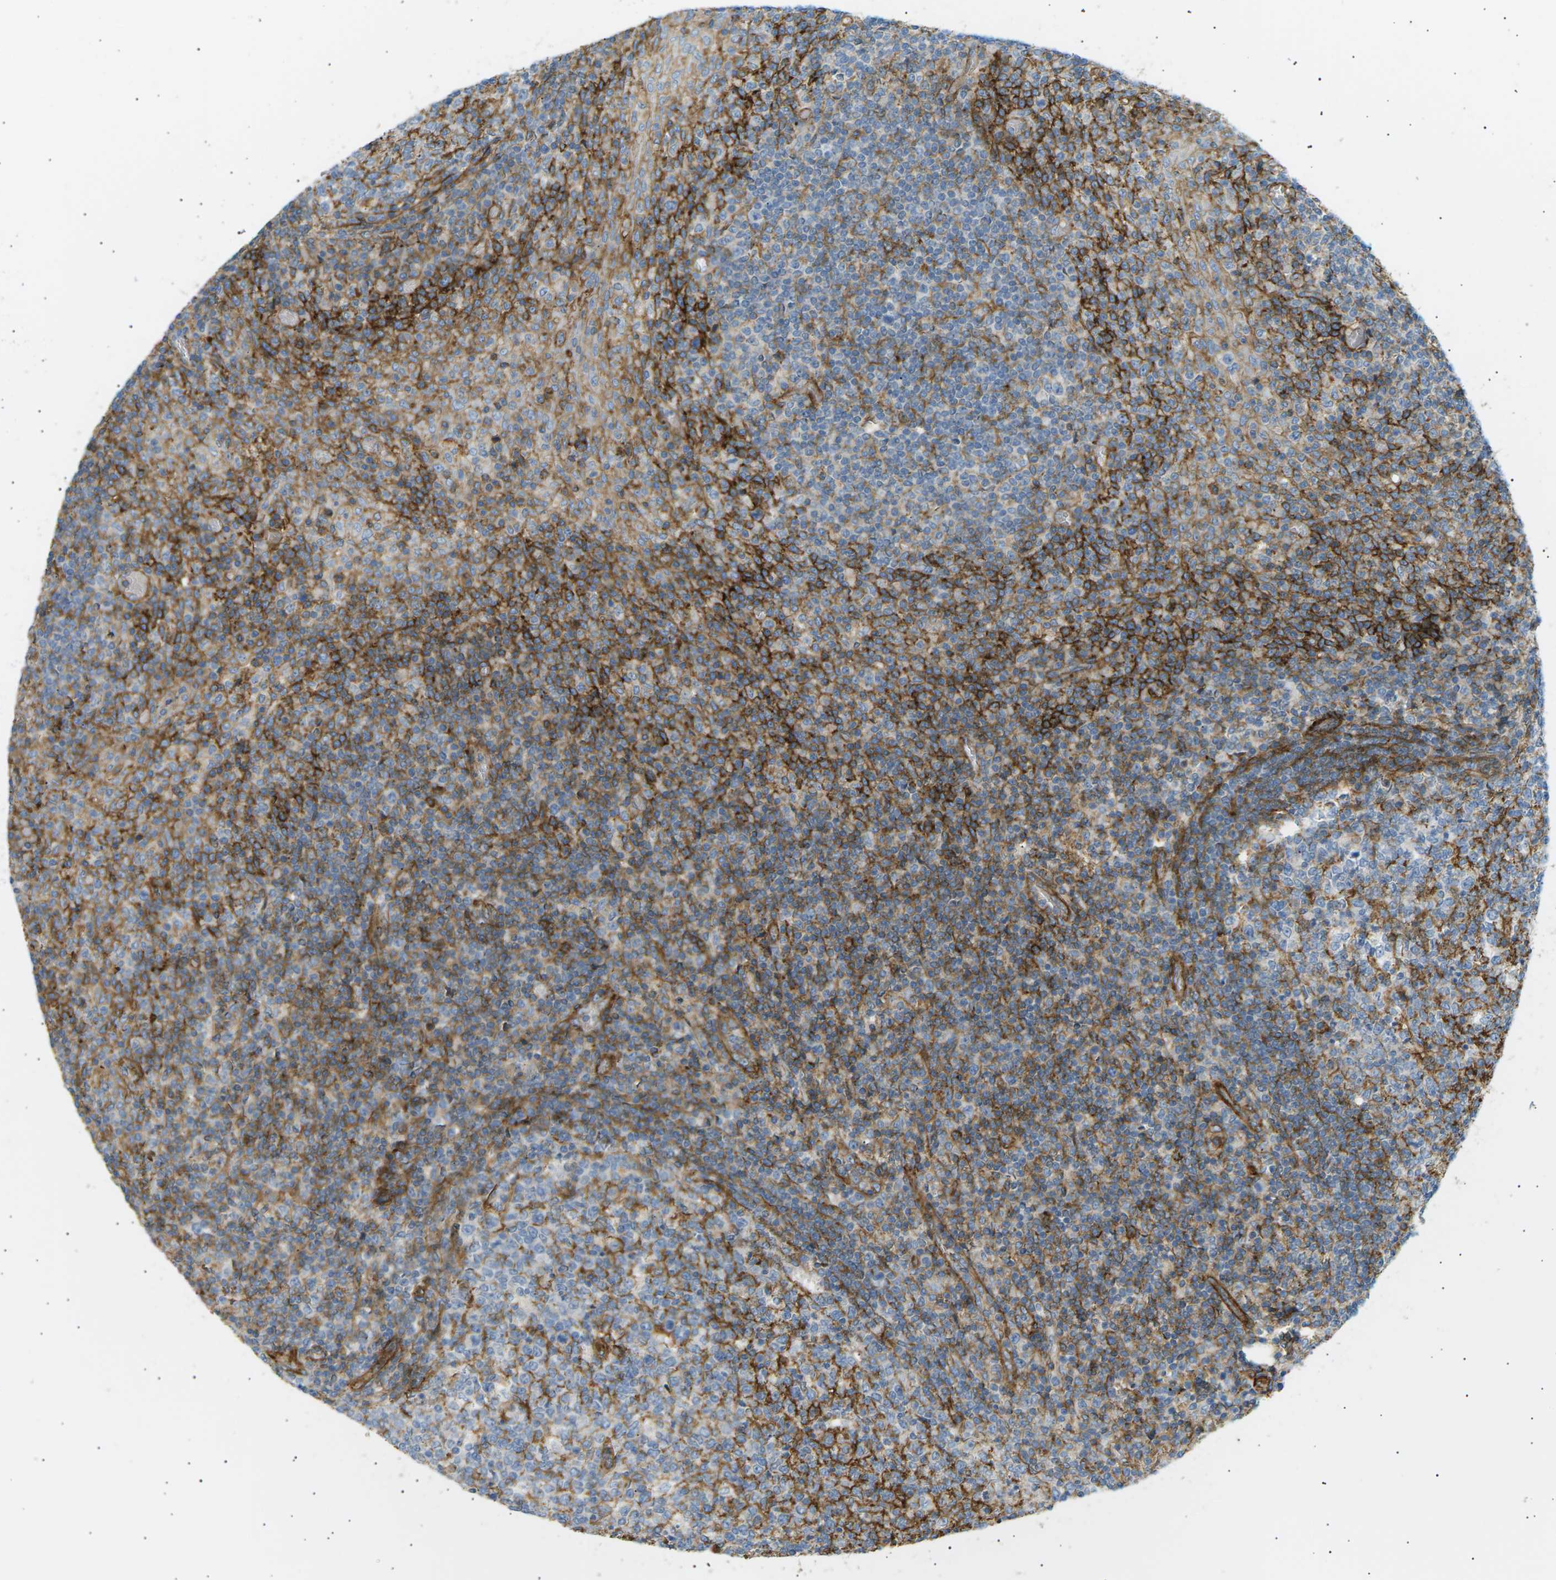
{"staining": {"intensity": "moderate", "quantity": "<25%", "location": "cytoplasmic/membranous"}, "tissue": "tonsil", "cell_type": "Germinal center cells", "image_type": "normal", "snomed": [{"axis": "morphology", "description": "Normal tissue, NOS"}, {"axis": "topography", "description": "Tonsil"}], "caption": "Immunohistochemistry (IHC) image of unremarkable human tonsil stained for a protein (brown), which exhibits low levels of moderate cytoplasmic/membranous expression in approximately <25% of germinal center cells.", "gene": "ATP2B4", "patient": {"sex": "female", "age": 19}}